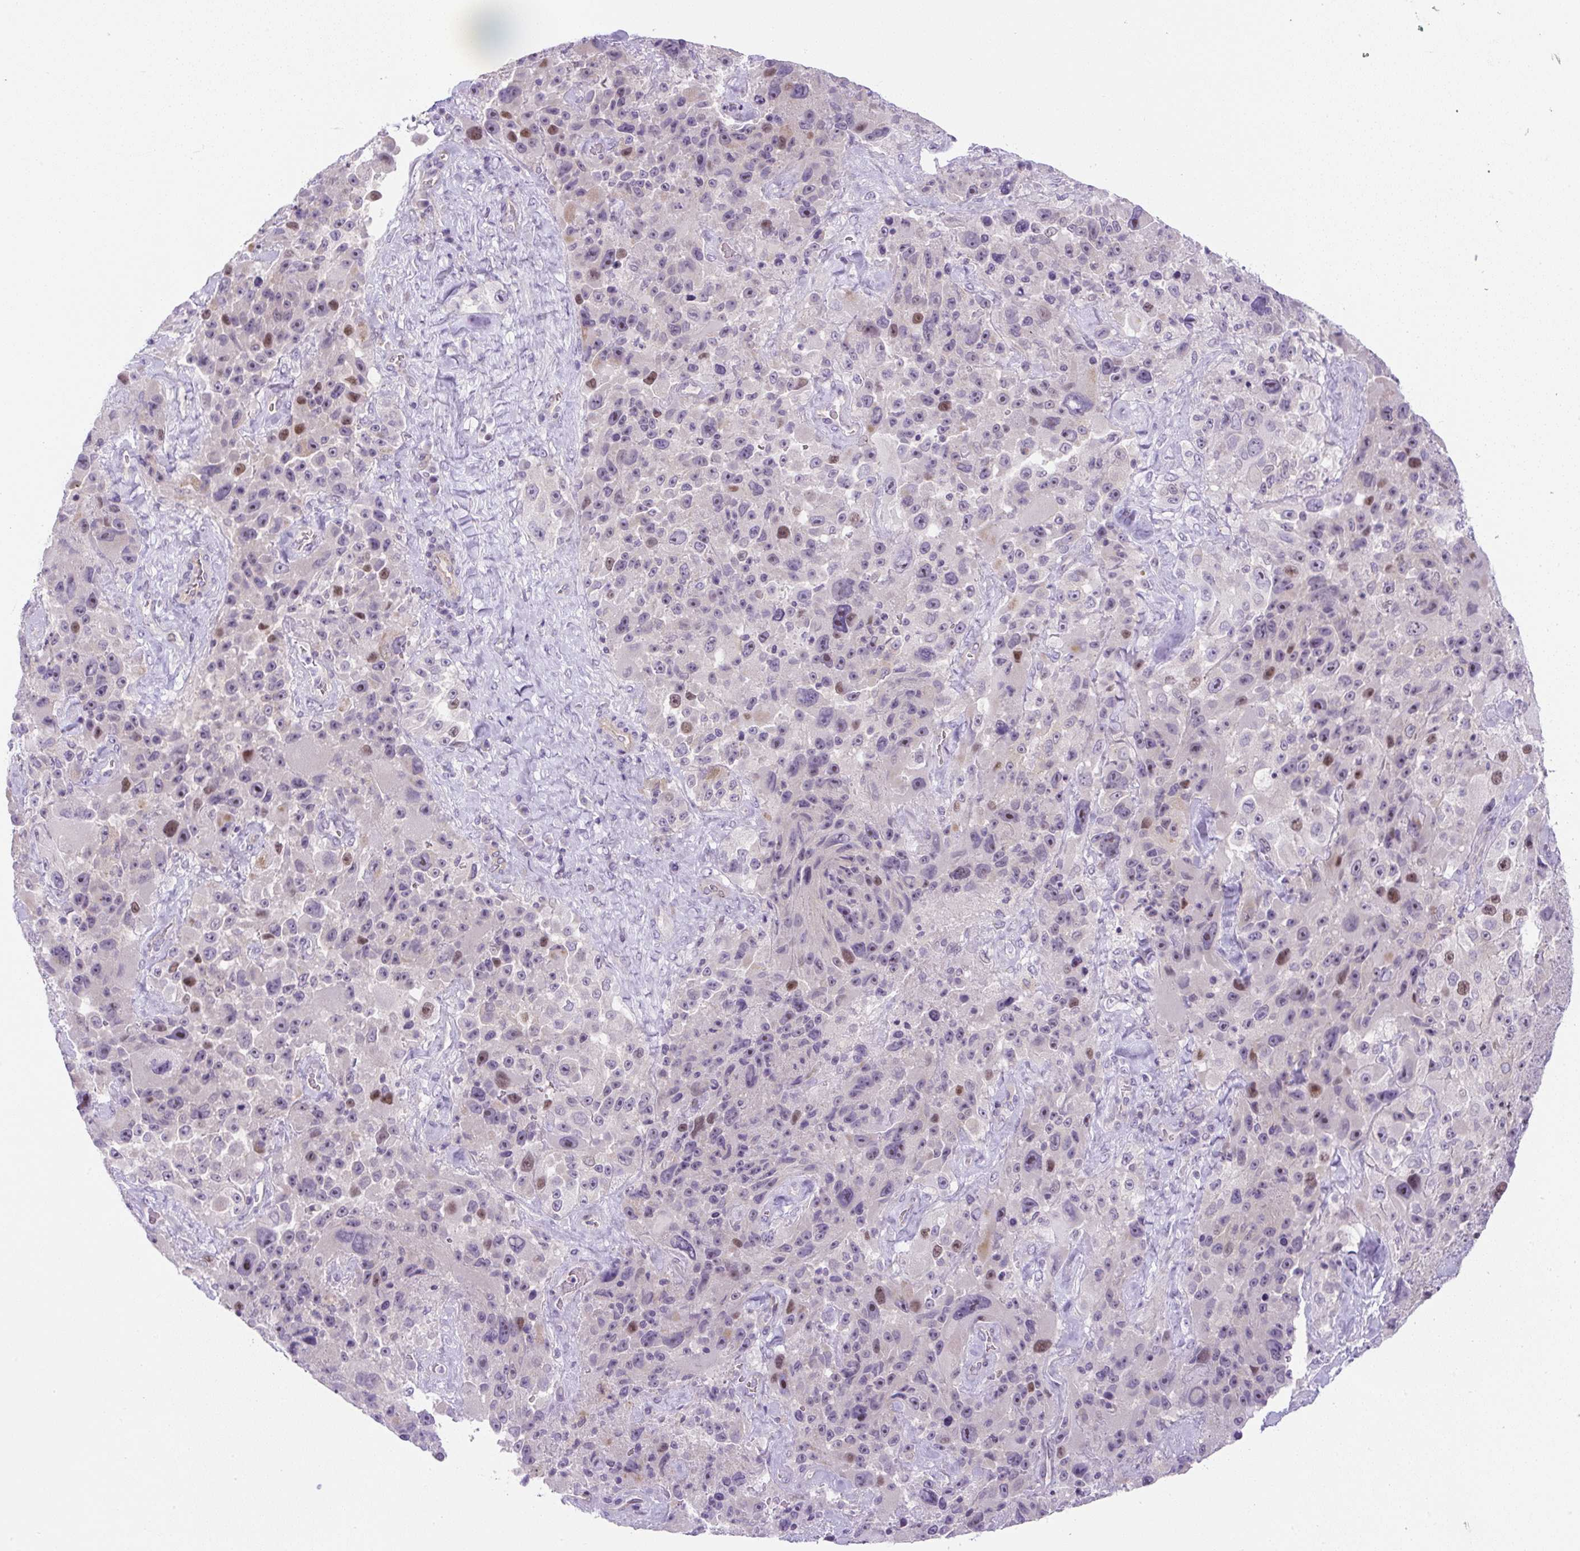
{"staining": {"intensity": "moderate", "quantity": "<25%", "location": "nuclear"}, "tissue": "melanoma", "cell_type": "Tumor cells", "image_type": "cancer", "snomed": [{"axis": "morphology", "description": "Malignant melanoma, Metastatic site"}, {"axis": "topography", "description": "Lymph node"}], "caption": "Melanoma tissue shows moderate nuclear staining in about <25% of tumor cells, visualized by immunohistochemistry. The protein is stained brown, and the nuclei are stained in blue (DAB IHC with brightfield microscopy, high magnification).", "gene": "ADAMTS19", "patient": {"sex": "male", "age": 62}}